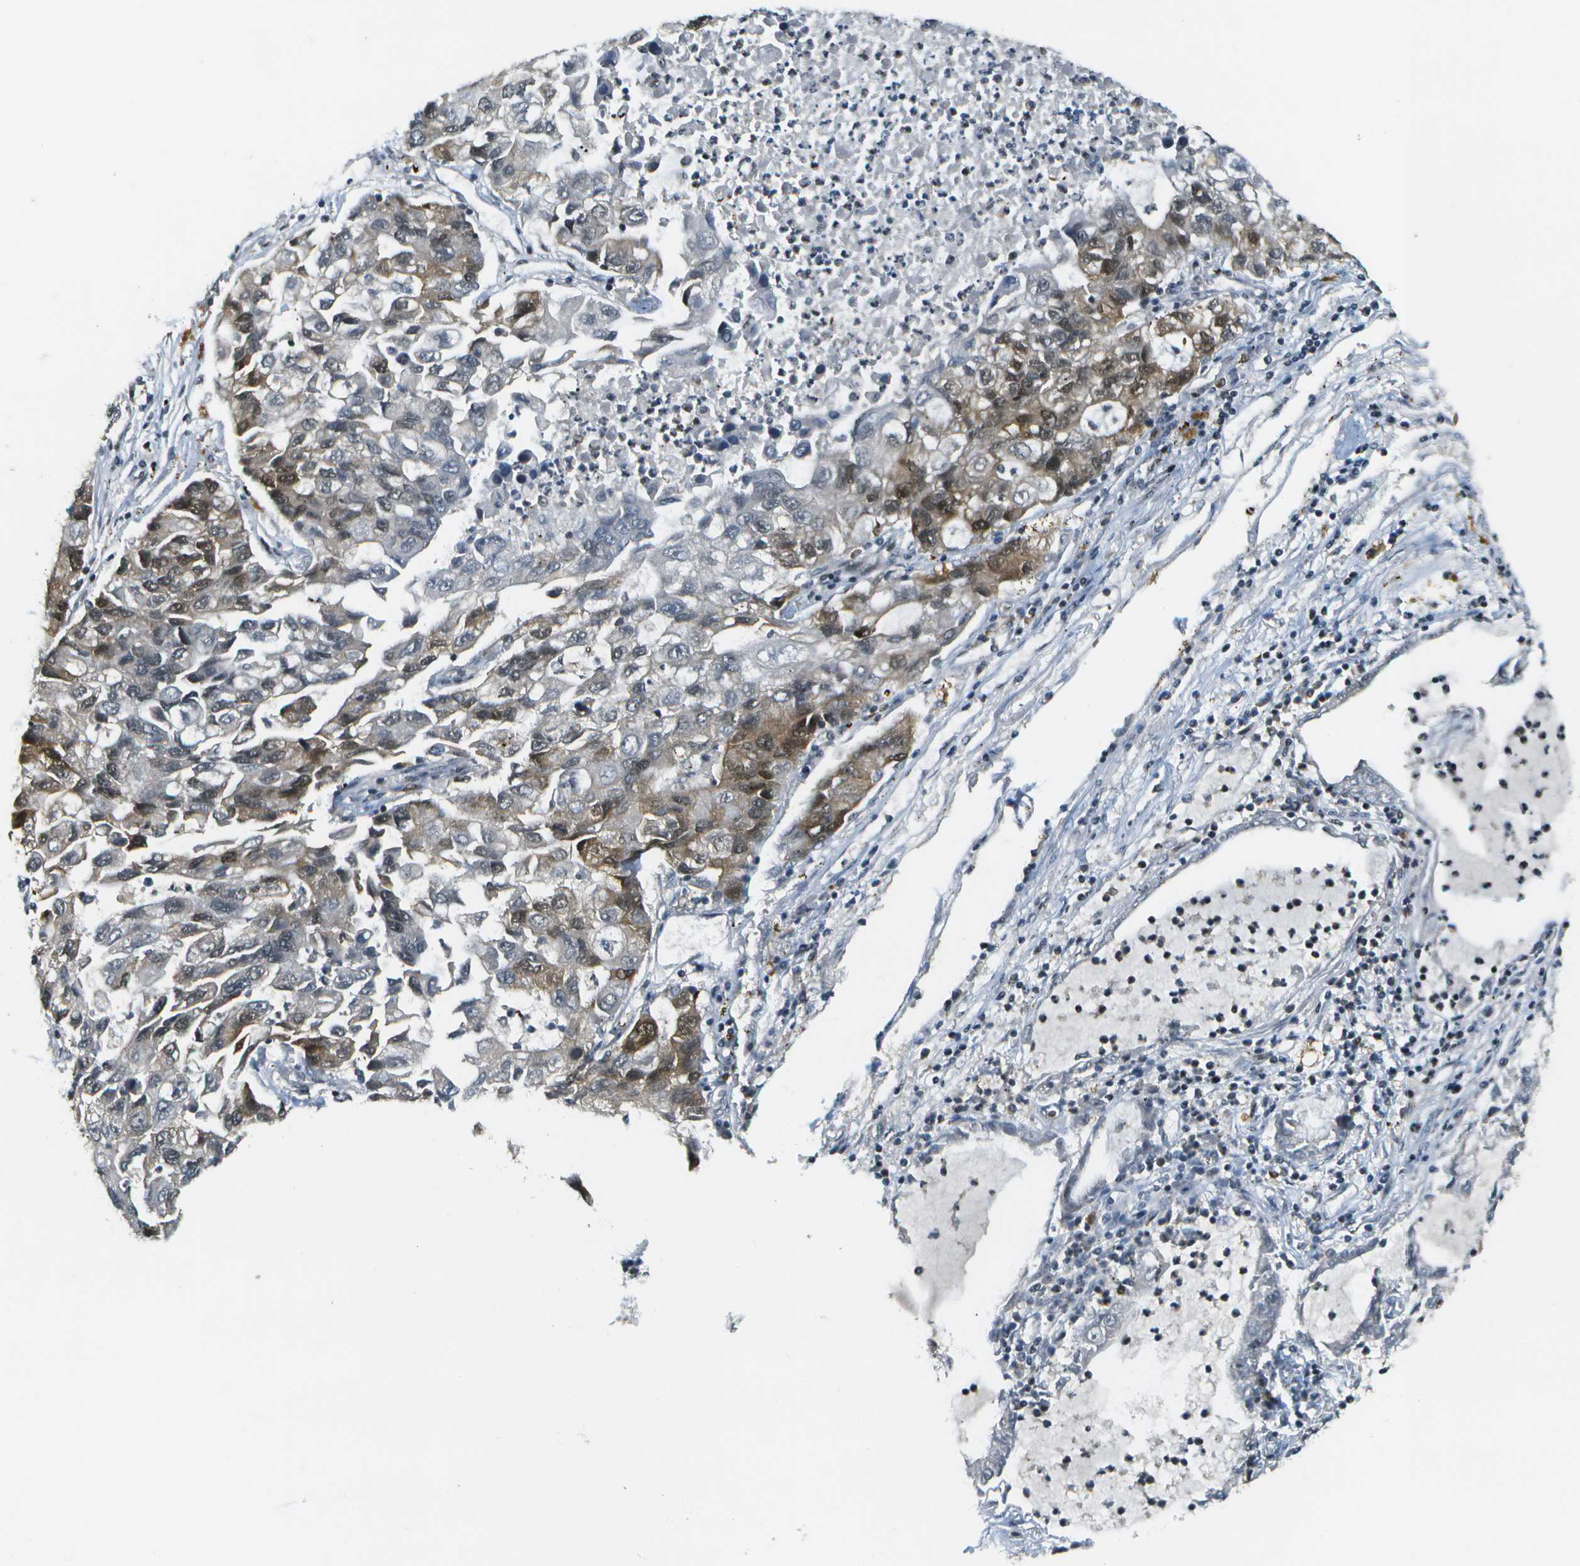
{"staining": {"intensity": "moderate", "quantity": "25%-75%", "location": "cytoplasmic/membranous"}, "tissue": "lung cancer", "cell_type": "Tumor cells", "image_type": "cancer", "snomed": [{"axis": "morphology", "description": "Adenocarcinoma, NOS"}, {"axis": "topography", "description": "Lung"}], "caption": "Immunohistochemistry (IHC) of lung adenocarcinoma reveals medium levels of moderate cytoplasmic/membranous expression in about 25%-75% of tumor cells.", "gene": "IRF7", "patient": {"sex": "female", "age": 51}}